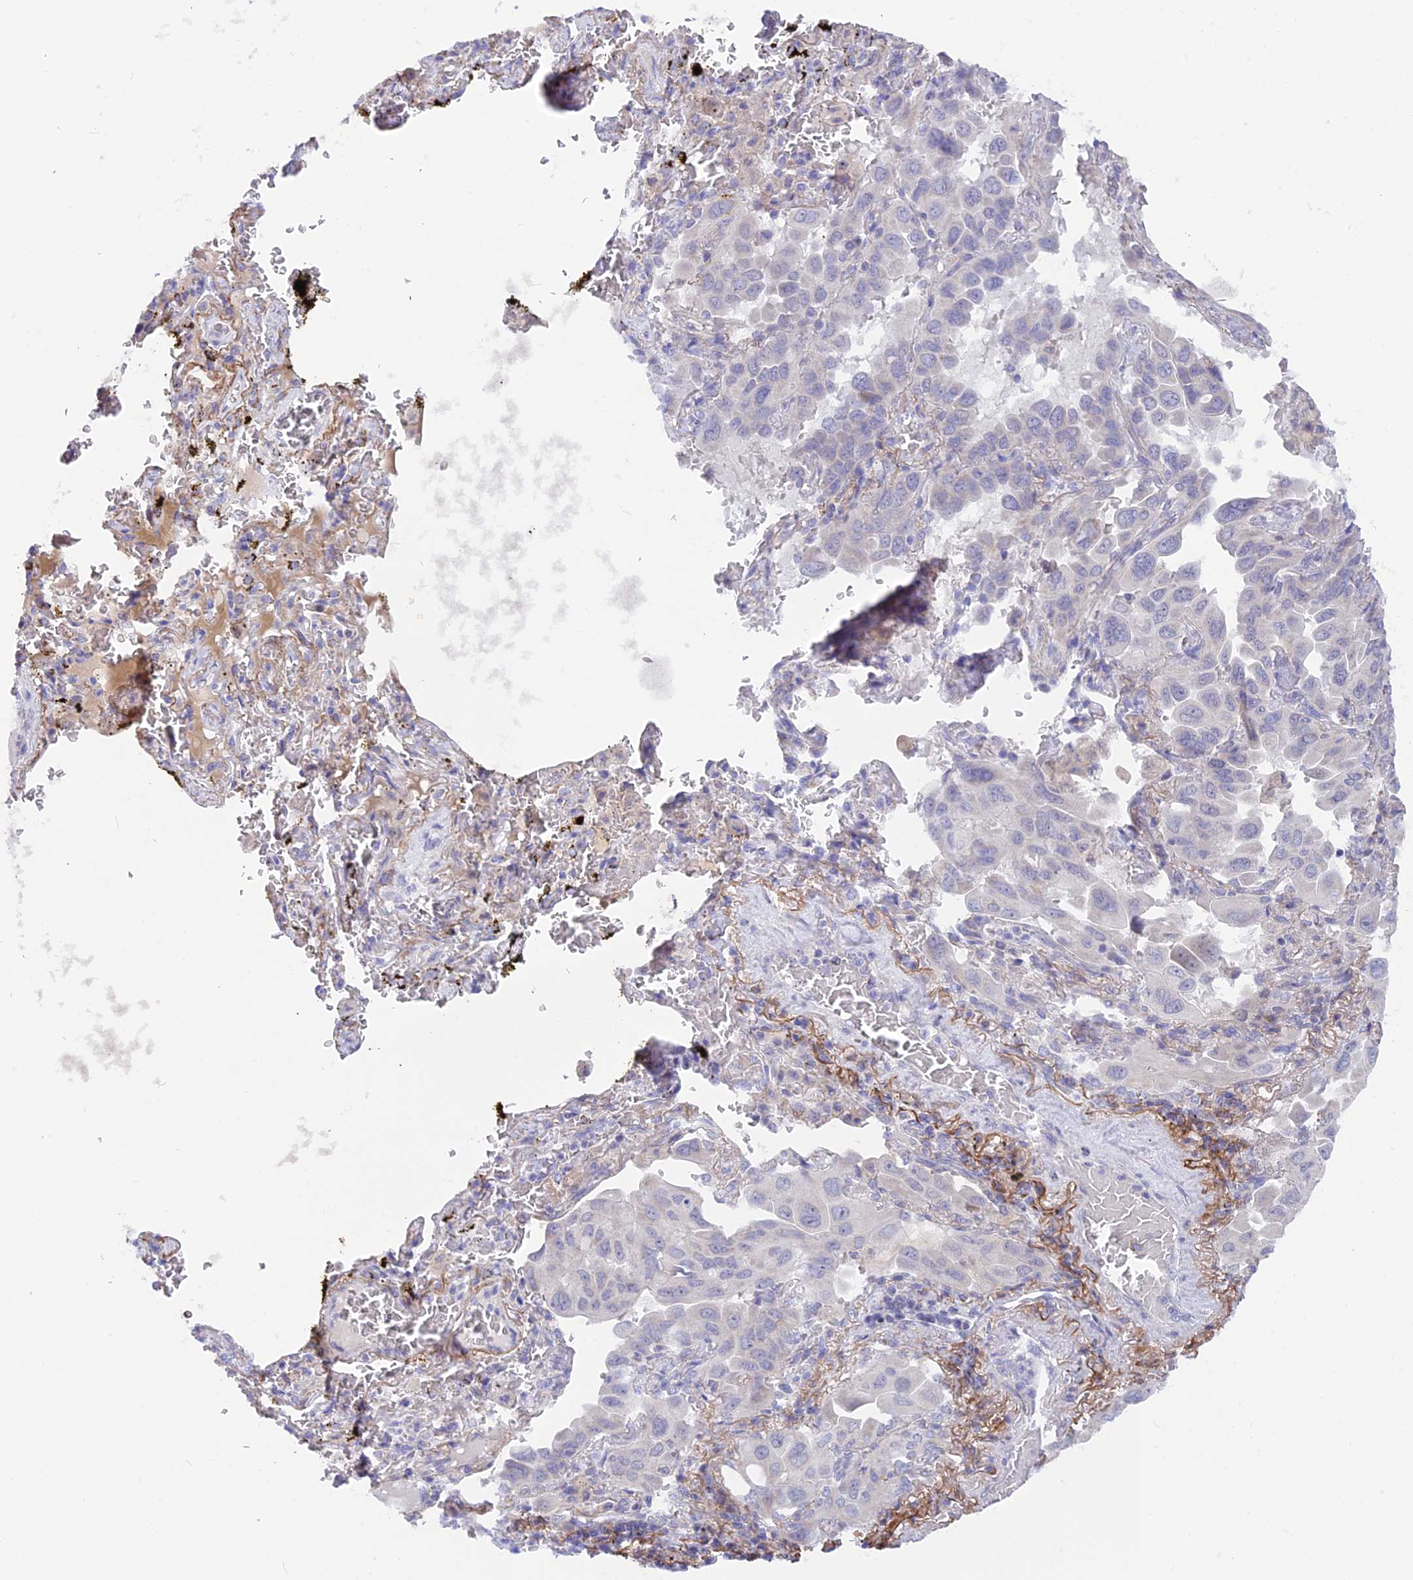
{"staining": {"intensity": "negative", "quantity": "none", "location": "none"}, "tissue": "lung cancer", "cell_type": "Tumor cells", "image_type": "cancer", "snomed": [{"axis": "morphology", "description": "Adenocarcinoma, NOS"}, {"axis": "topography", "description": "Lung"}], "caption": "High magnification brightfield microscopy of lung cancer (adenocarcinoma) stained with DAB (brown) and counterstained with hematoxylin (blue): tumor cells show no significant staining. (DAB immunohistochemistry visualized using brightfield microscopy, high magnification).", "gene": "PLAC9", "patient": {"sex": "male", "age": 64}}